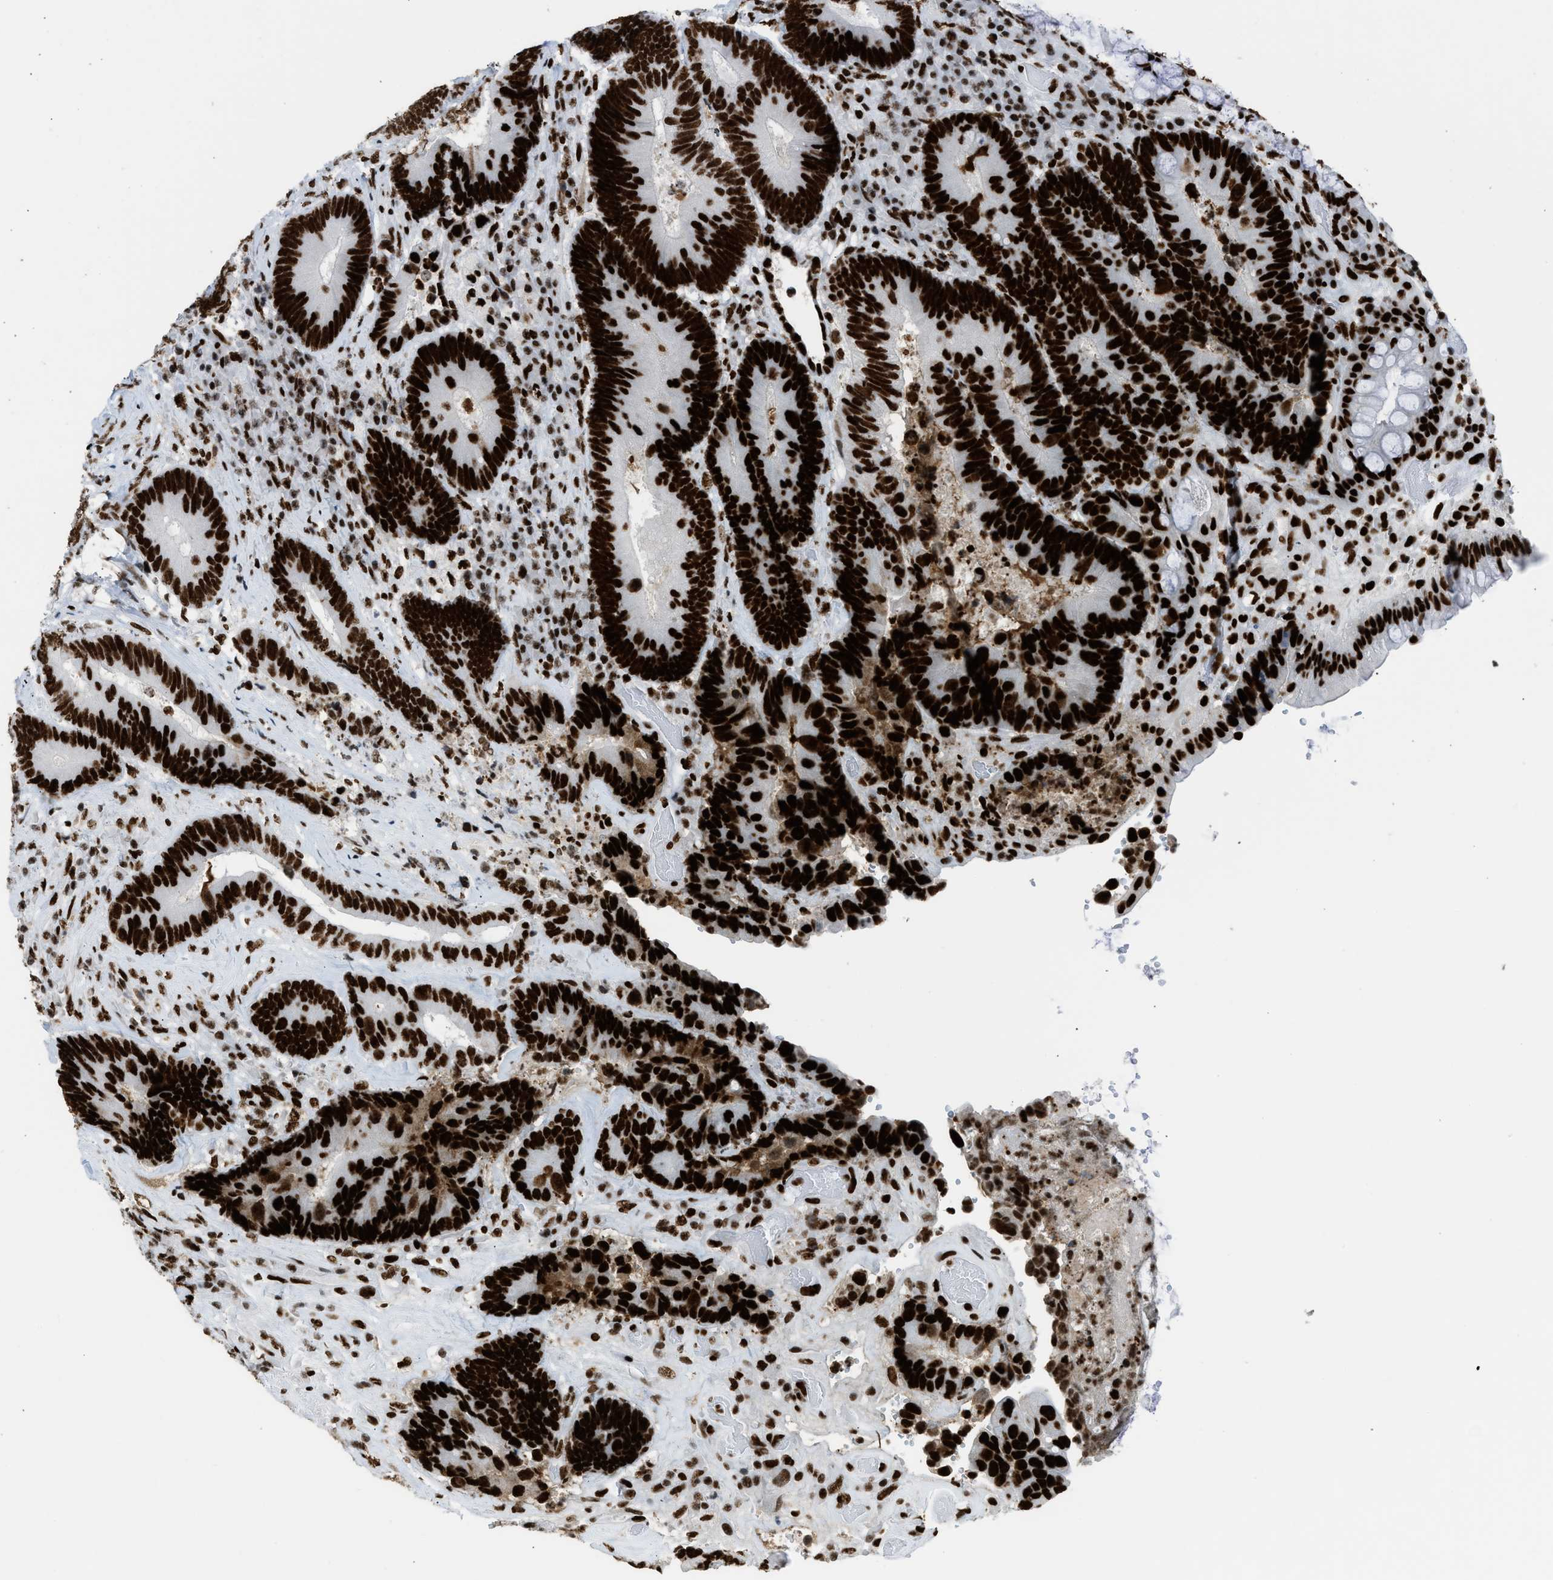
{"staining": {"intensity": "strong", "quantity": ">75%", "location": "nuclear"}, "tissue": "colorectal cancer", "cell_type": "Tumor cells", "image_type": "cancer", "snomed": [{"axis": "morphology", "description": "Adenocarcinoma, NOS"}, {"axis": "topography", "description": "Rectum"}], "caption": "High-power microscopy captured an immunohistochemistry micrograph of colorectal cancer, revealing strong nuclear expression in about >75% of tumor cells.", "gene": "PIF1", "patient": {"sex": "female", "age": 89}}